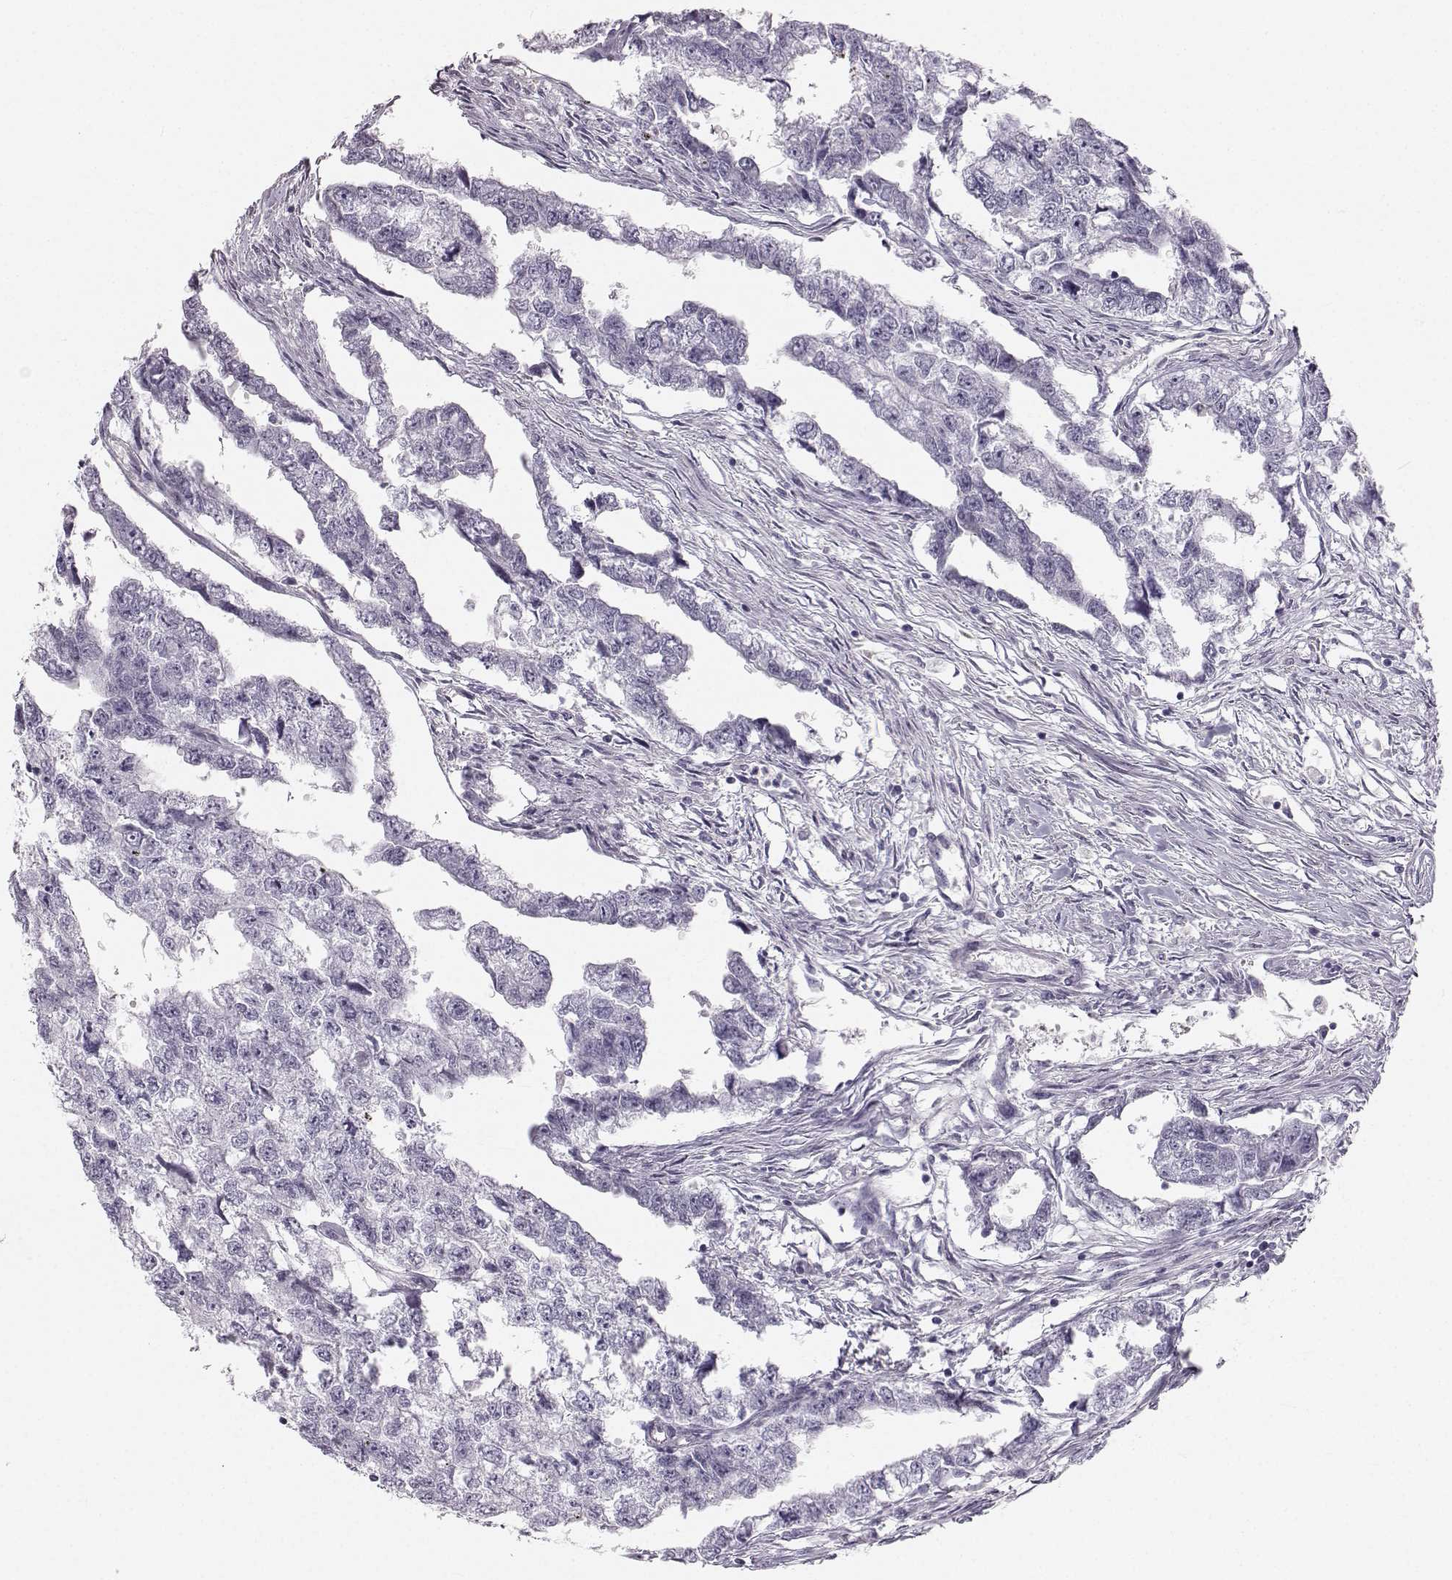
{"staining": {"intensity": "negative", "quantity": "none", "location": "none"}, "tissue": "testis cancer", "cell_type": "Tumor cells", "image_type": "cancer", "snomed": [{"axis": "morphology", "description": "Carcinoma, Embryonal, NOS"}, {"axis": "morphology", "description": "Teratoma, malignant, NOS"}, {"axis": "topography", "description": "Testis"}], "caption": "IHC image of neoplastic tissue: testis cancer stained with DAB exhibits no significant protein staining in tumor cells. (DAB (3,3'-diaminobenzidine) immunohistochemistry (IHC), high magnification).", "gene": "OIP5", "patient": {"sex": "male", "age": 44}}